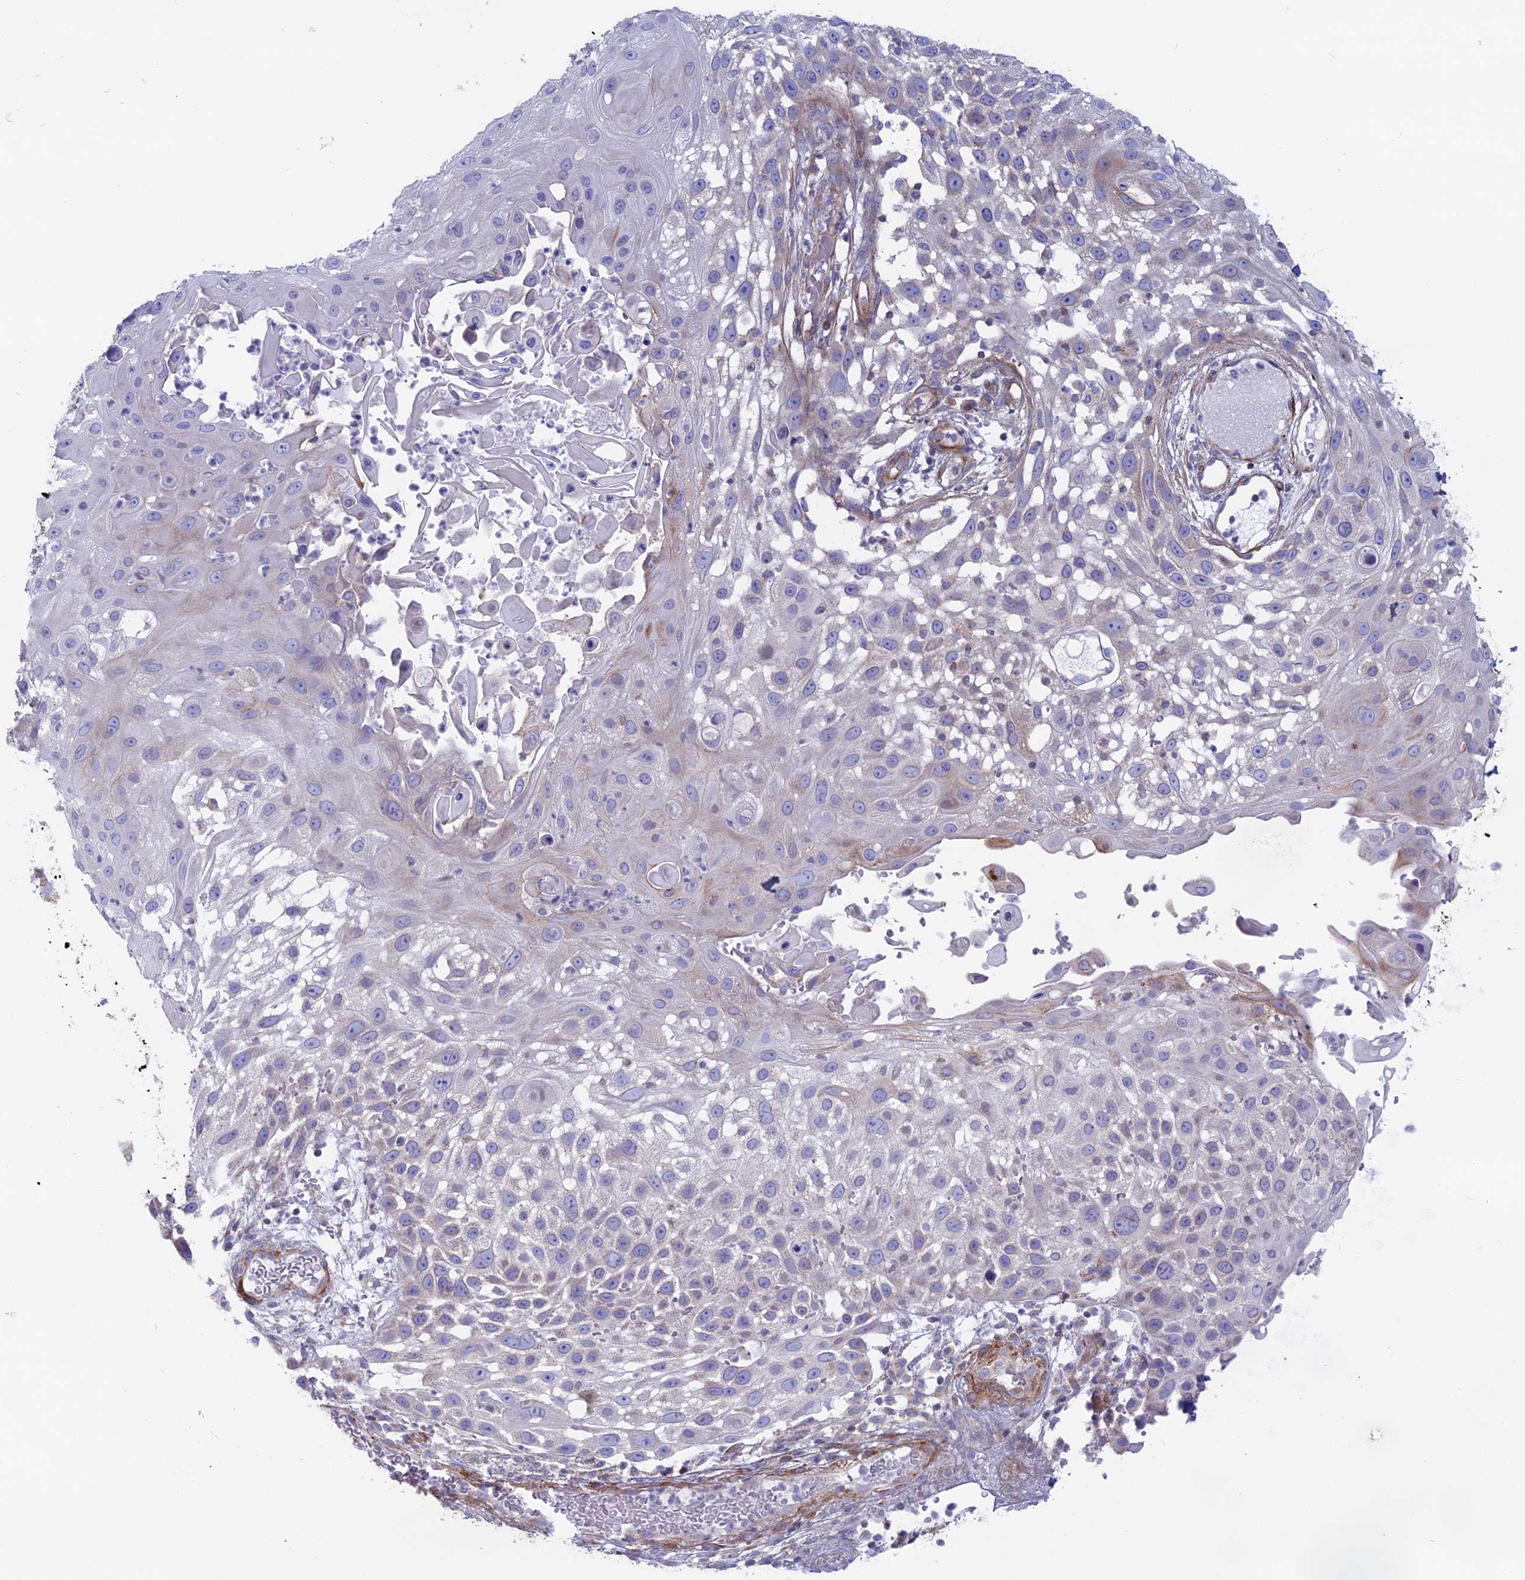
{"staining": {"intensity": "negative", "quantity": "none", "location": "none"}, "tissue": "skin cancer", "cell_type": "Tumor cells", "image_type": "cancer", "snomed": [{"axis": "morphology", "description": "Squamous cell carcinoma, NOS"}, {"axis": "topography", "description": "Skin"}], "caption": "IHC micrograph of human skin squamous cell carcinoma stained for a protein (brown), which exhibits no expression in tumor cells.", "gene": "MYO5B", "patient": {"sex": "female", "age": 44}}